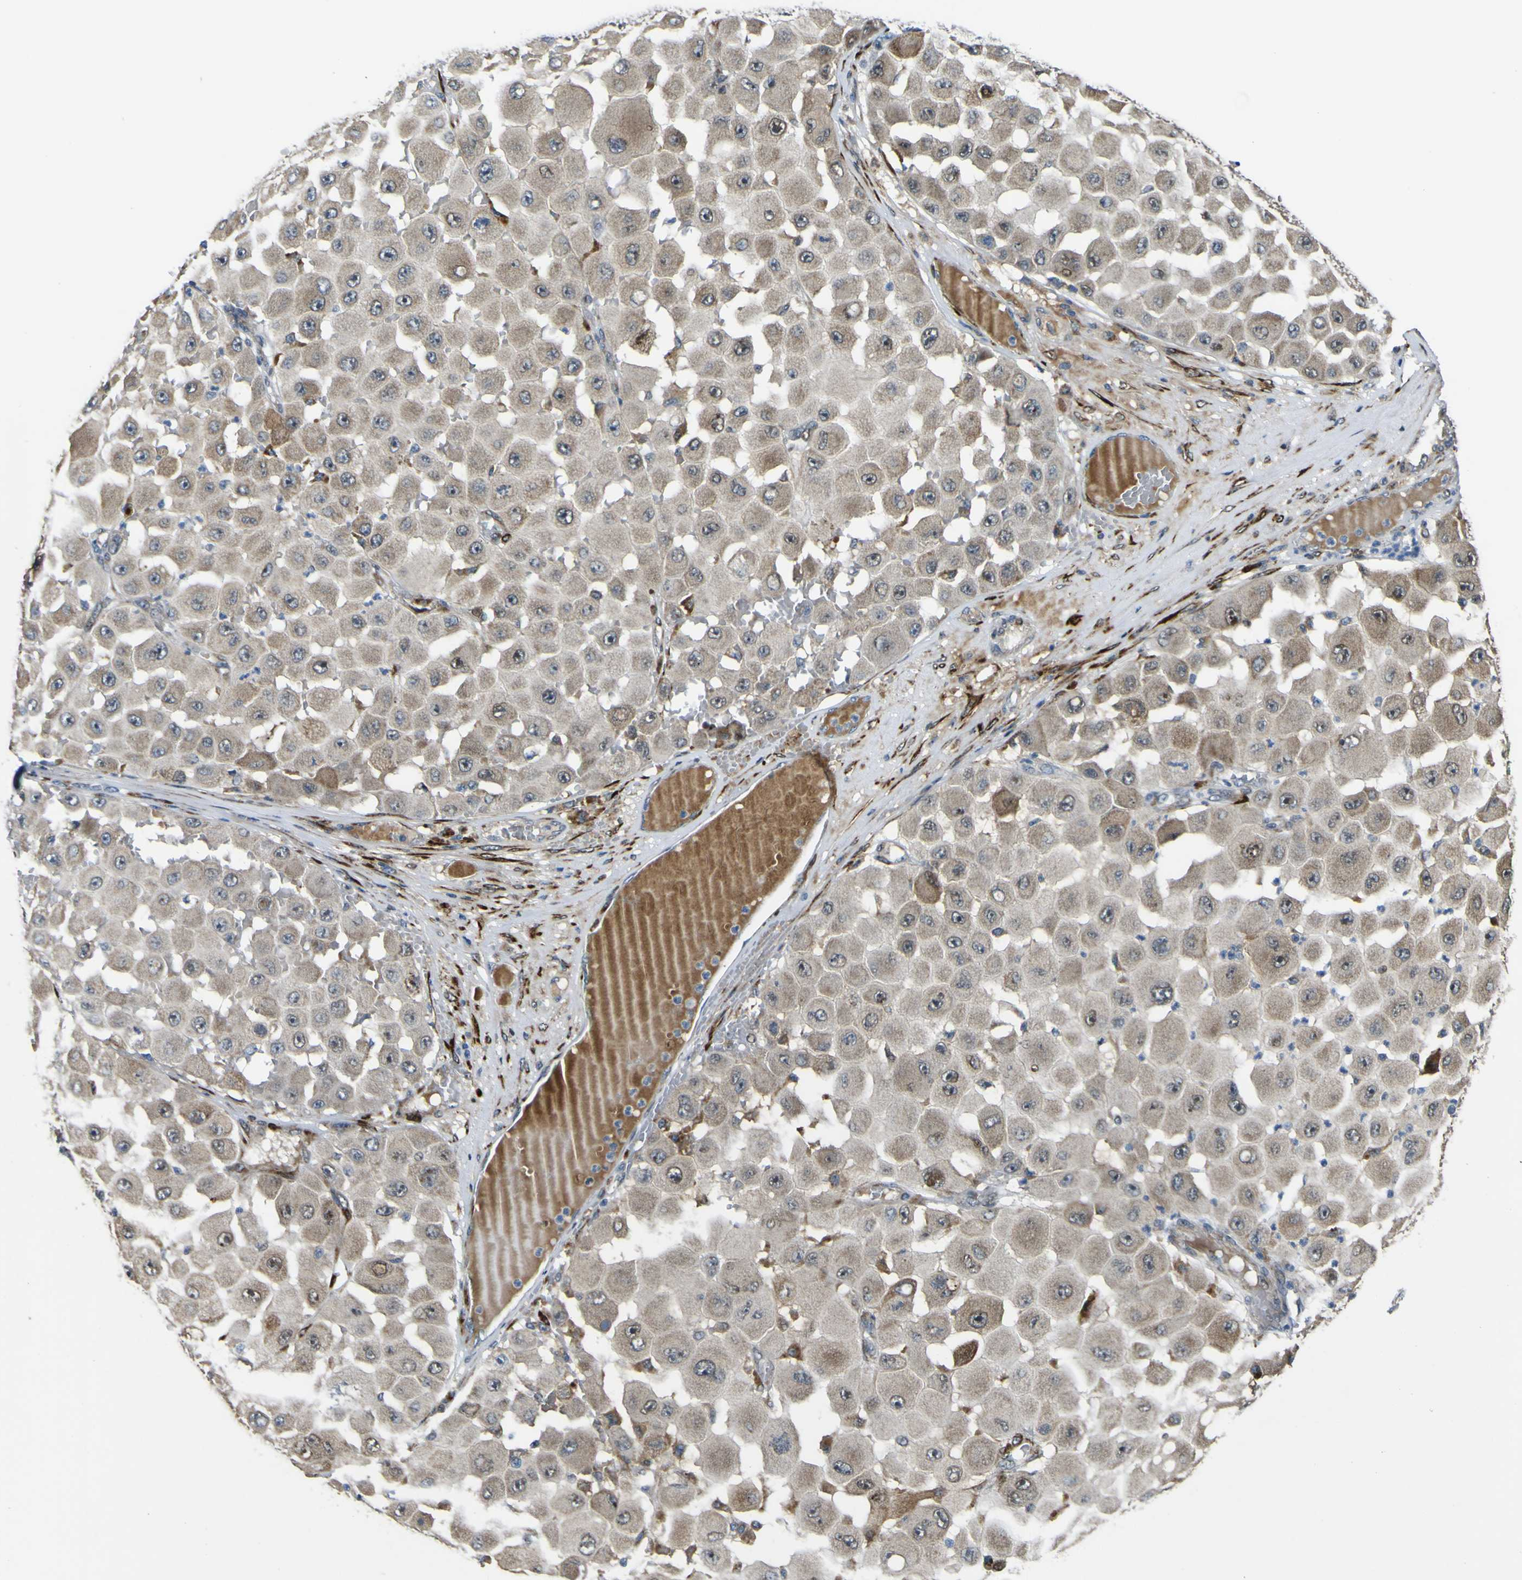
{"staining": {"intensity": "moderate", "quantity": "25%-75%", "location": "cytoplasmic/membranous,nuclear"}, "tissue": "melanoma", "cell_type": "Tumor cells", "image_type": "cancer", "snomed": [{"axis": "morphology", "description": "Malignant melanoma, NOS"}, {"axis": "topography", "description": "Skin"}], "caption": "This image reveals immunohistochemistry staining of human melanoma, with medium moderate cytoplasmic/membranous and nuclear staining in approximately 25%-75% of tumor cells.", "gene": "LBHD1", "patient": {"sex": "female", "age": 81}}